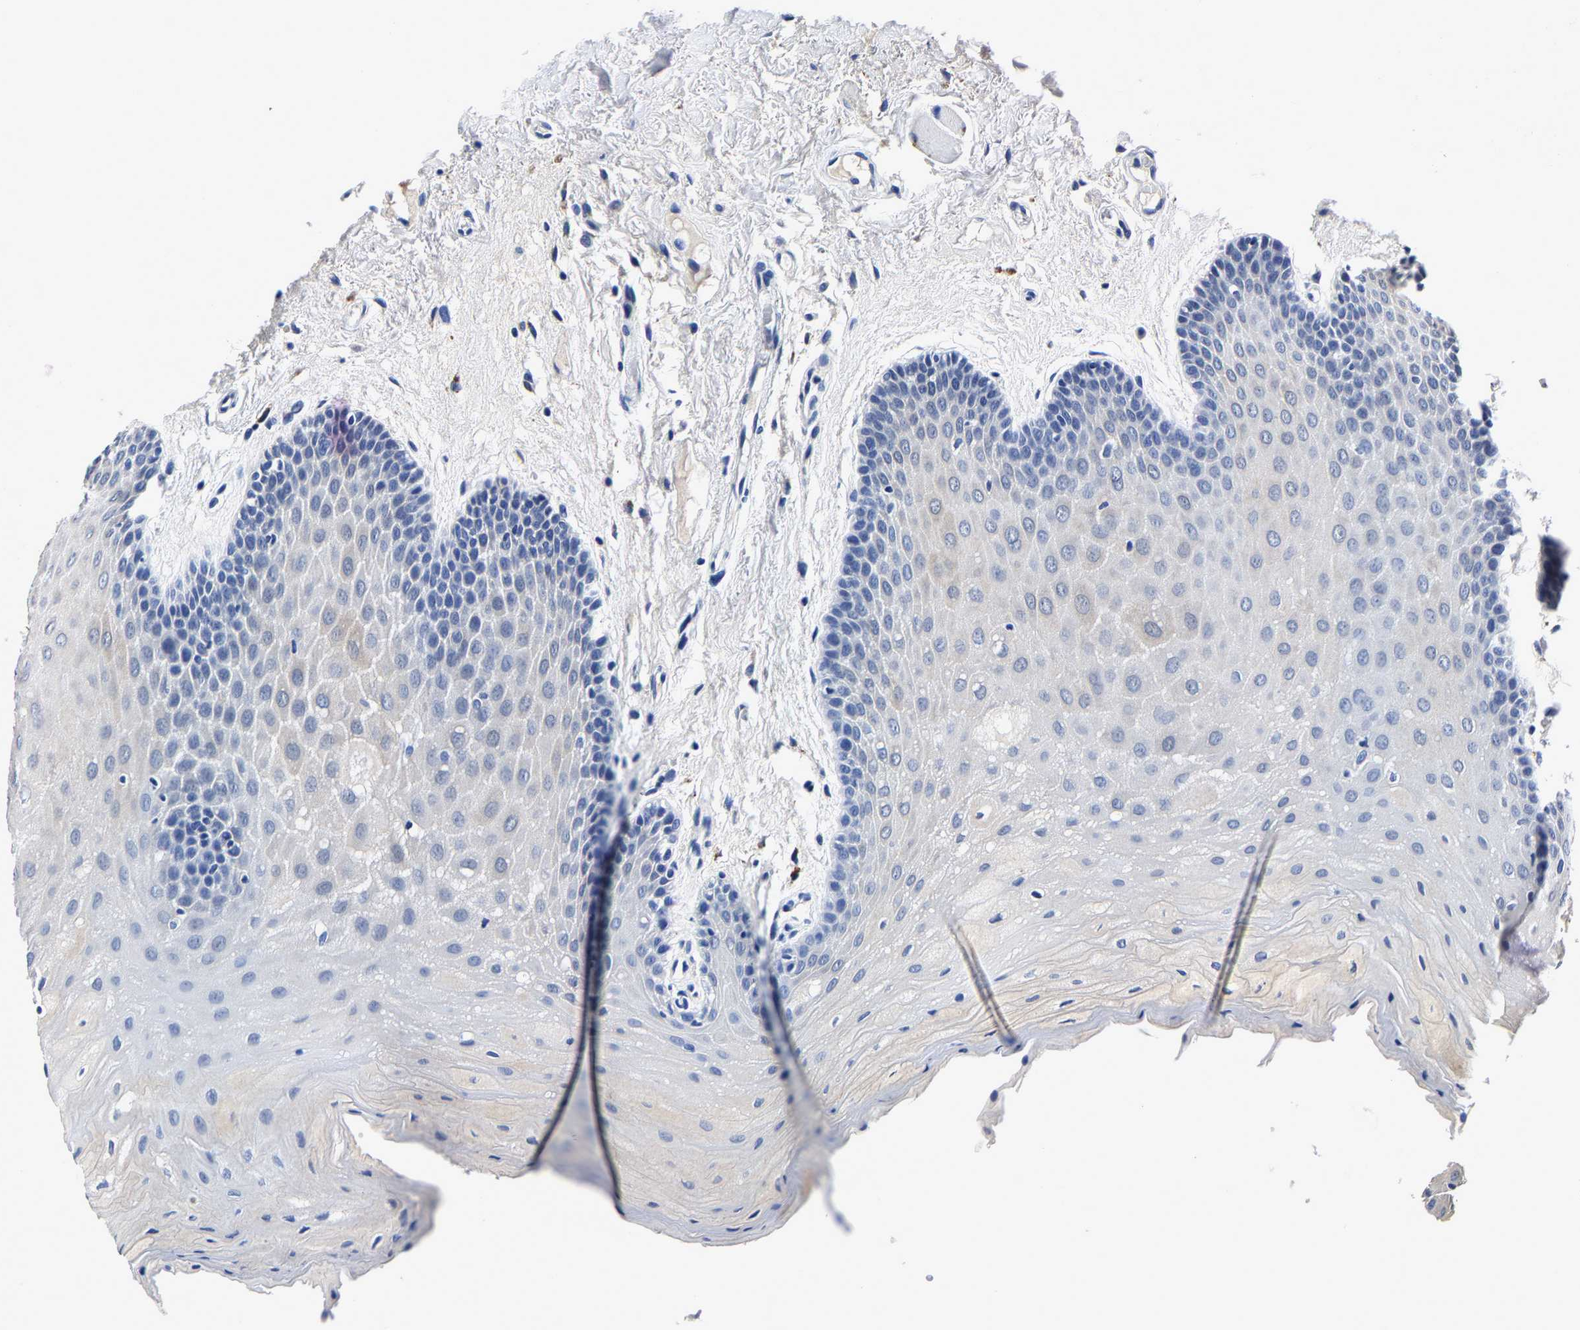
{"staining": {"intensity": "negative", "quantity": "none", "location": "none"}, "tissue": "oral mucosa", "cell_type": "Squamous epithelial cells", "image_type": "normal", "snomed": [{"axis": "morphology", "description": "Normal tissue, NOS"}, {"axis": "morphology", "description": "Squamous cell carcinoma, NOS"}, {"axis": "topography", "description": "Oral tissue"}, {"axis": "topography", "description": "Head-Neck"}], "caption": "The photomicrograph shows no staining of squamous epithelial cells in benign oral mucosa.", "gene": "PSPH", "patient": {"sex": "male", "age": 71}}